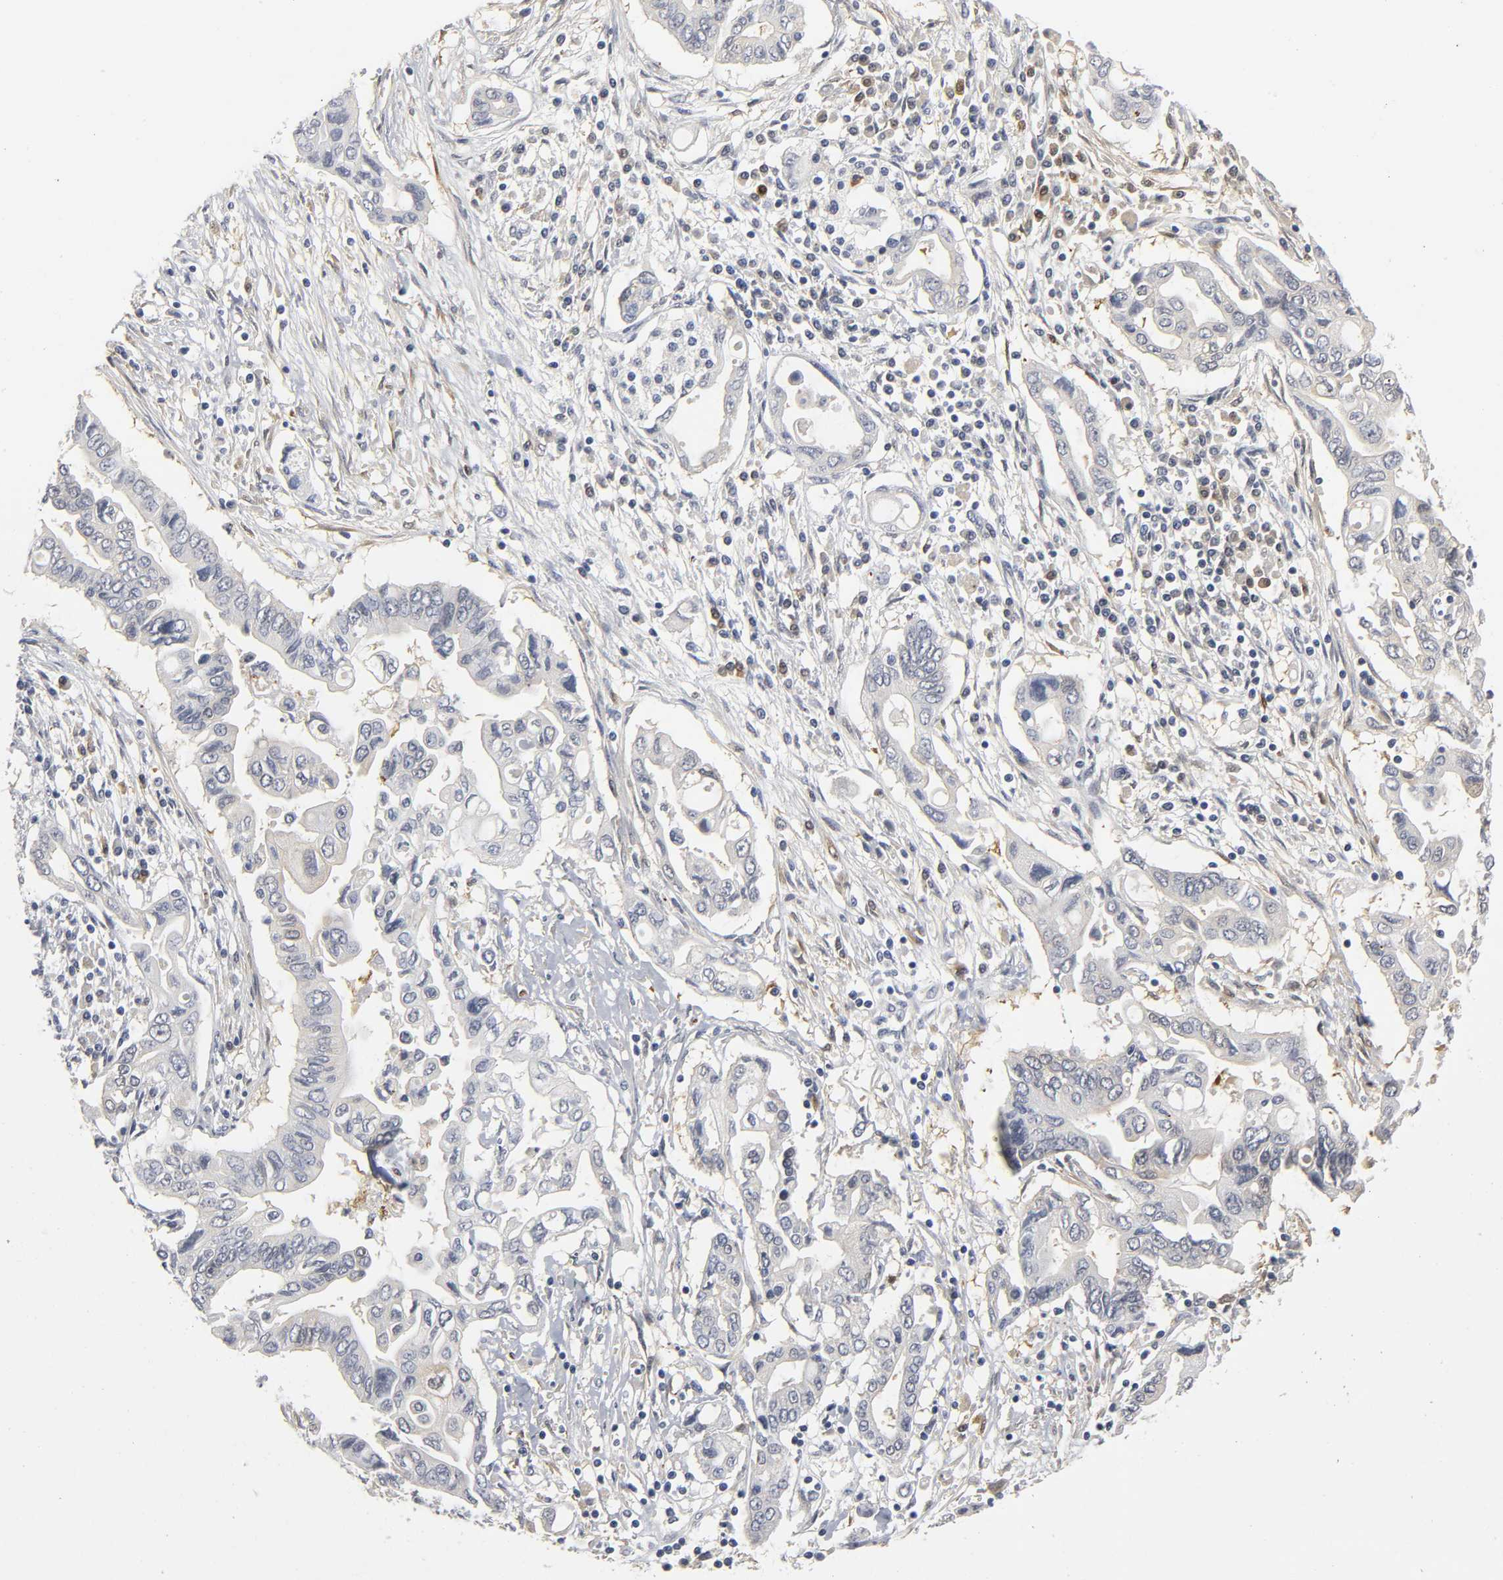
{"staining": {"intensity": "negative", "quantity": "none", "location": "none"}, "tissue": "pancreatic cancer", "cell_type": "Tumor cells", "image_type": "cancer", "snomed": [{"axis": "morphology", "description": "Adenocarcinoma, NOS"}, {"axis": "topography", "description": "Pancreas"}], "caption": "The micrograph exhibits no staining of tumor cells in pancreatic cancer.", "gene": "PDLIM3", "patient": {"sex": "female", "age": 57}}